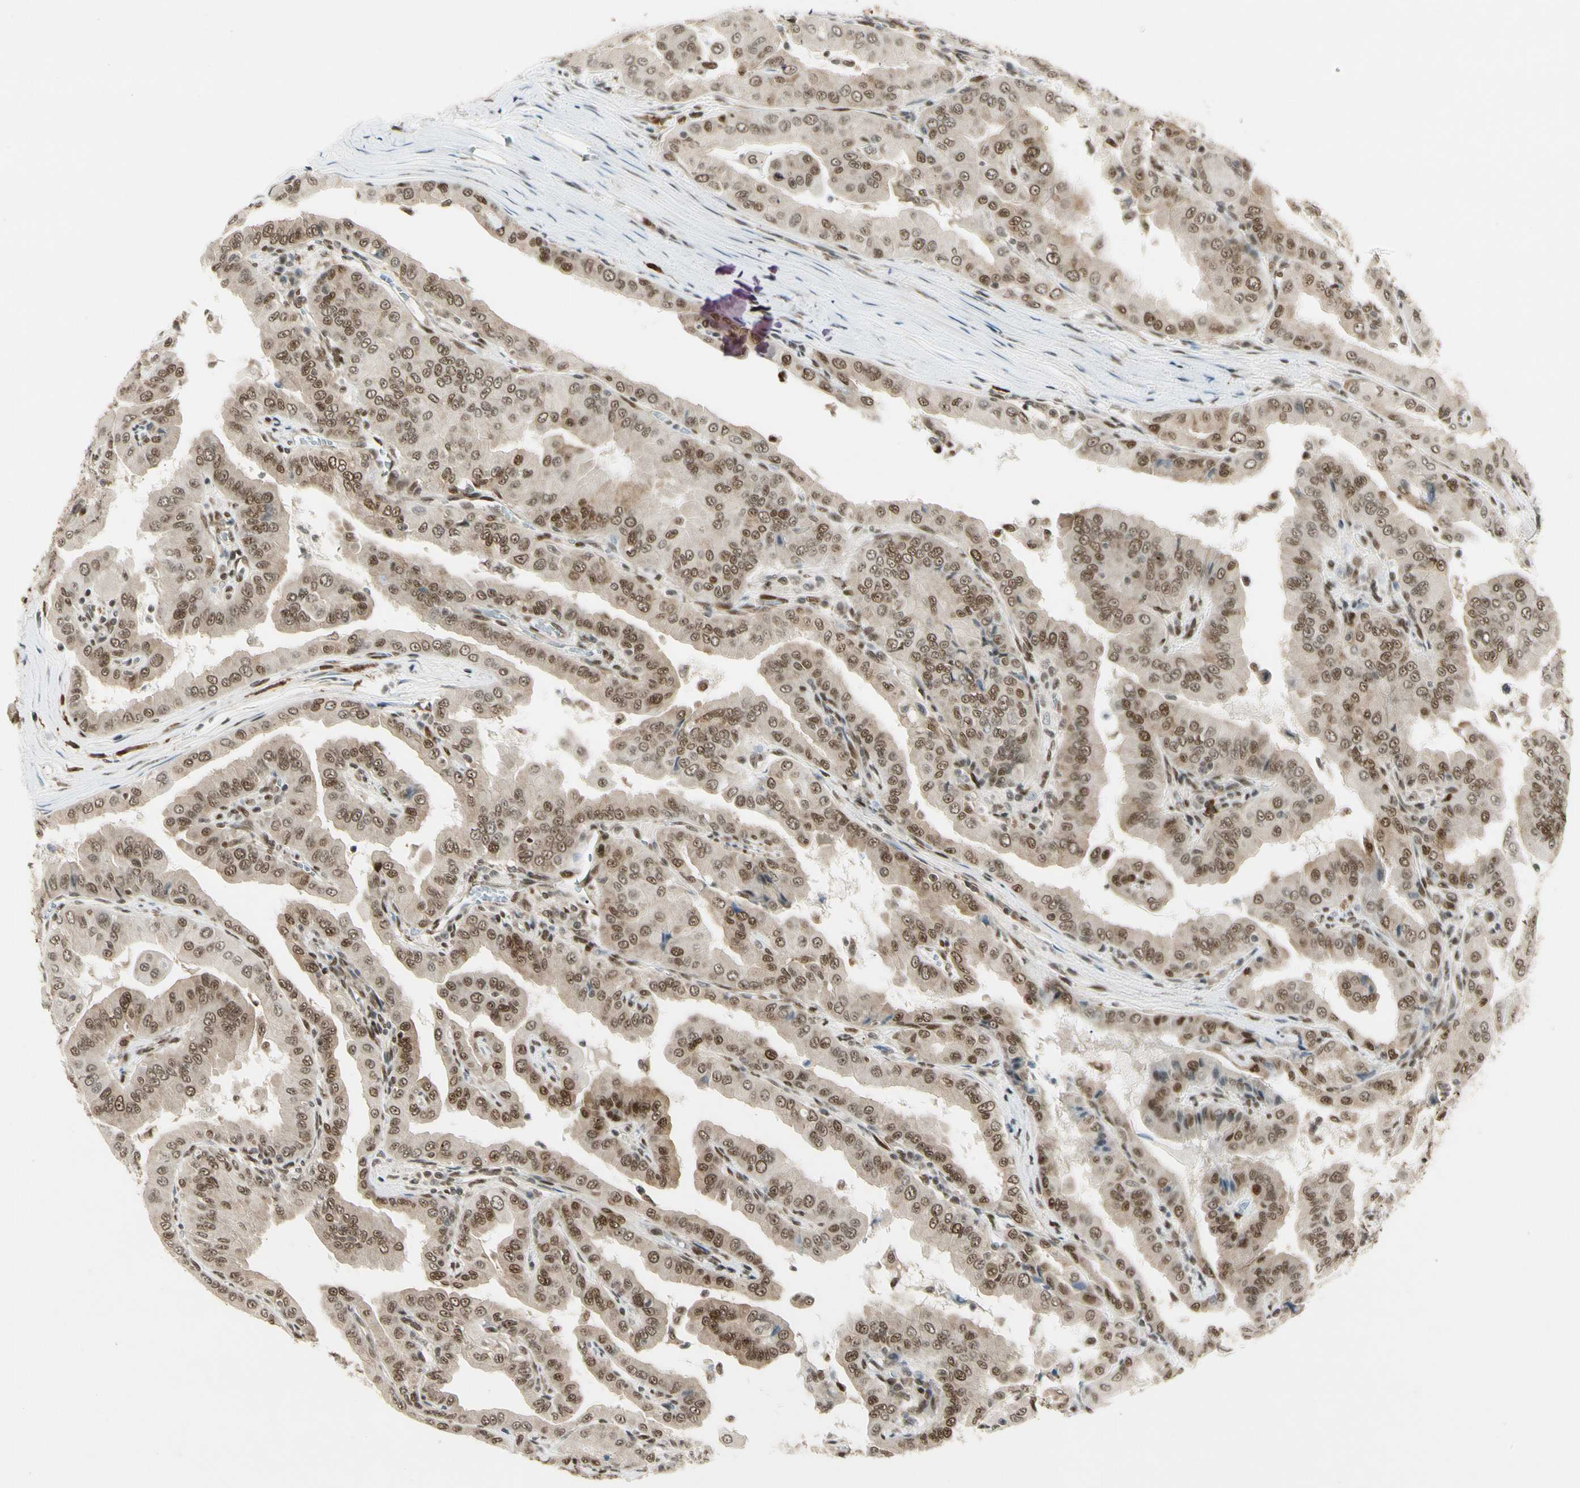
{"staining": {"intensity": "moderate", "quantity": ">75%", "location": "cytoplasmic/membranous,nuclear"}, "tissue": "thyroid cancer", "cell_type": "Tumor cells", "image_type": "cancer", "snomed": [{"axis": "morphology", "description": "Papillary adenocarcinoma, NOS"}, {"axis": "topography", "description": "Thyroid gland"}], "caption": "Human papillary adenocarcinoma (thyroid) stained with a protein marker reveals moderate staining in tumor cells.", "gene": "FUS", "patient": {"sex": "male", "age": 33}}